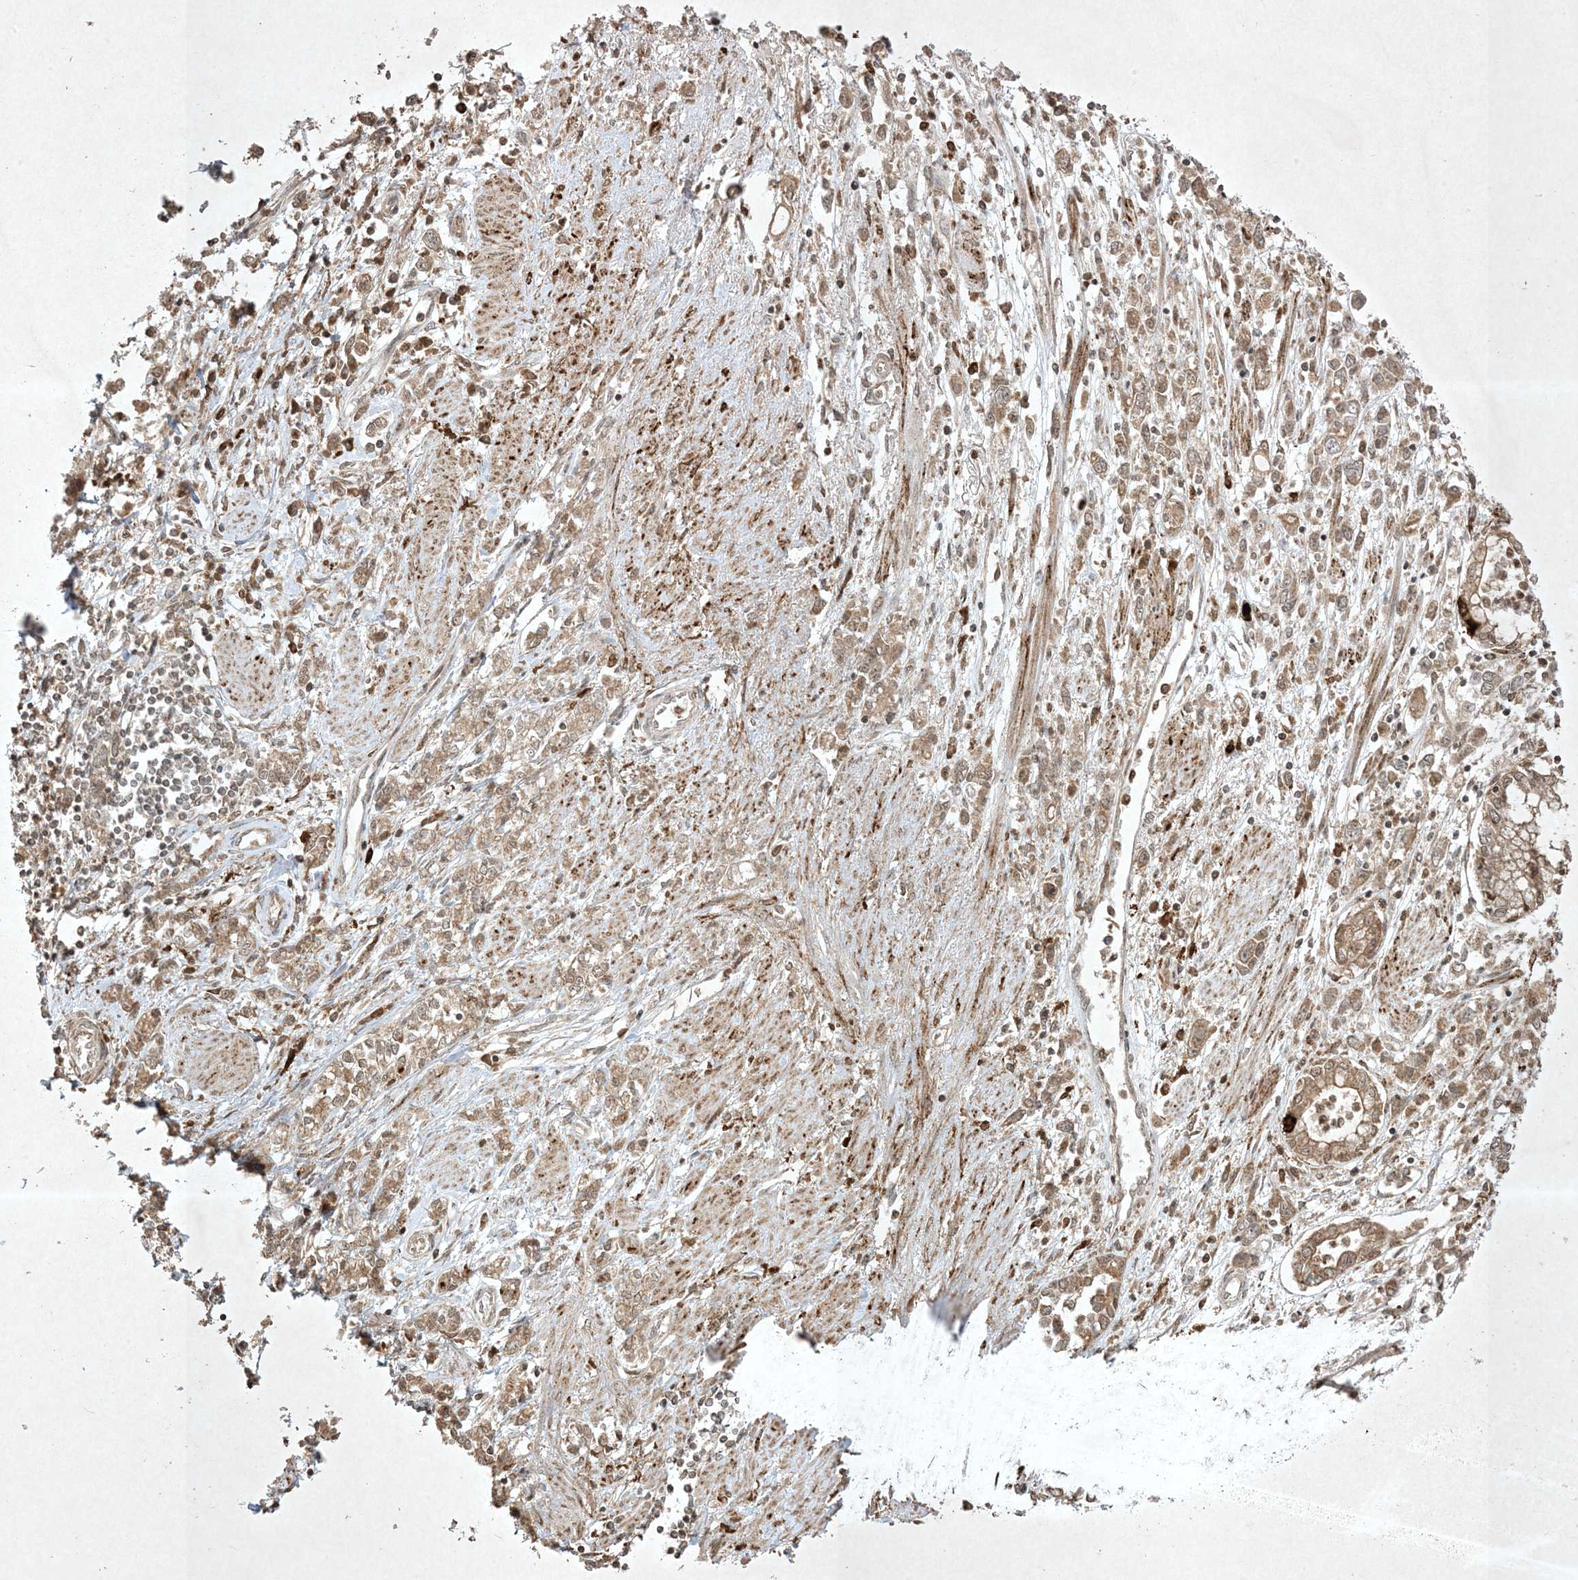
{"staining": {"intensity": "moderate", "quantity": ">75%", "location": "cytoplasmic/membranous"}, "tissue": "stomach cancer", "cell_type": "Tumor cells", "image_type": "cancer", "snomed": [{"axis": "morphology", "description": "Adenocarcinoma, NOS"}, {"axis": "topography", "description": "Stomach"}], "caption": "Human stomach adenocarcinoma stained for a protein (brown) shows moderate cytoplasmic/membranous positive staining in about >75% of tumor cells.", "gene": "PTK6", "patient": {"sex": "female", "age": 76}}